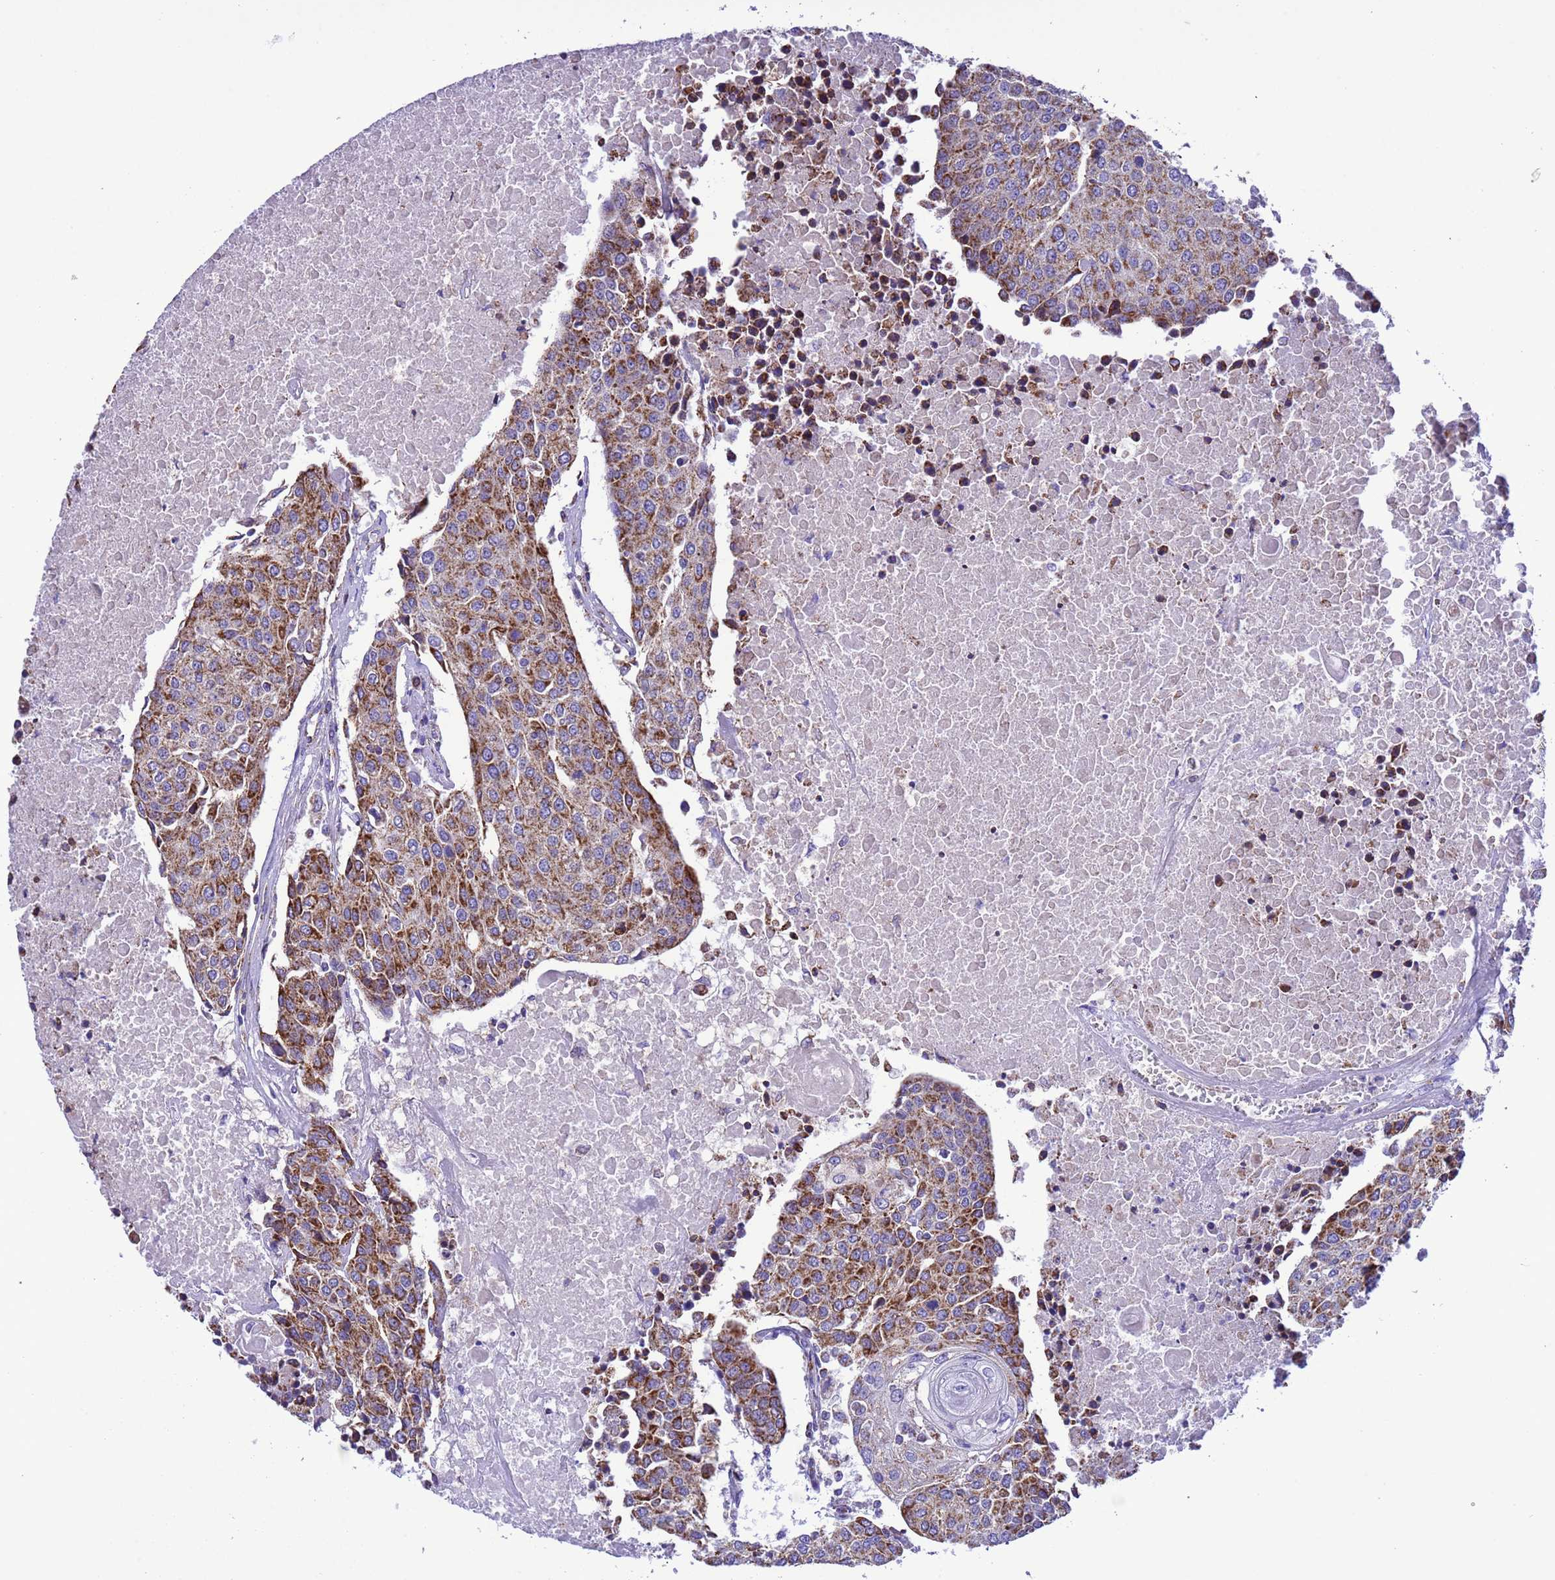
{"staining": {"intensity": "moderate", "quantity": ">75%", "location": "cytoplasmic/membranous"}, "tissue": "urothelial cancer", "cell_type": "Tumor cells", "image_type": "cancer", "snomed": [{"axis": "morphology", "description": "Urothelial carcinoma, High grade"}, {"axis": "topography", "description": "Urinary bladder"}], "caption": "Immunohistochemistry of human urothelial cancer exhibits medium levels of moderate cytoplasmic/membranous staining in about >75% of tumor cells.", "gene": "CCDC191", "patient": {"sex": "female", "age": 85}}